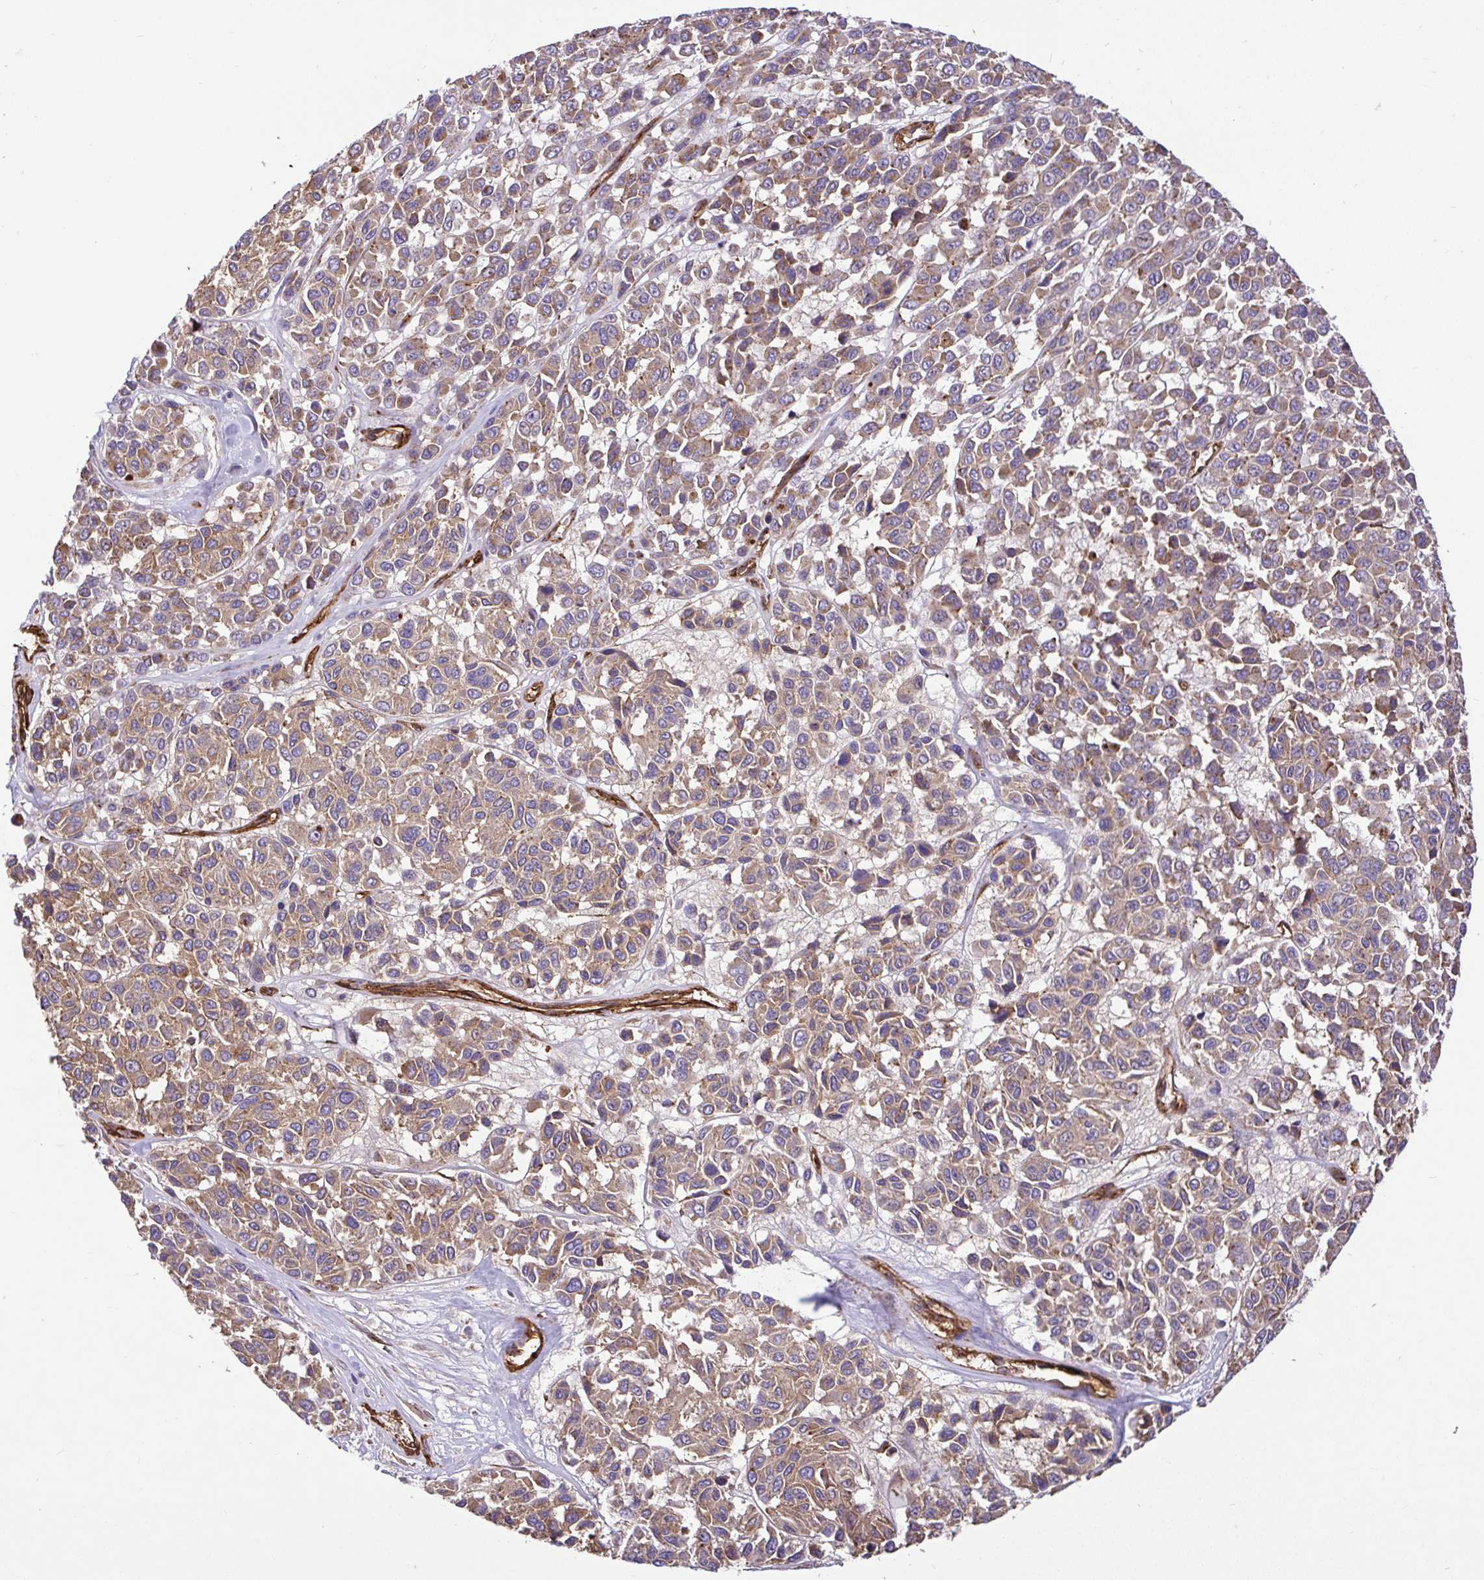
{"staining": {"intensity": "moderate", "quantity": ">75%", "location": "cytoplasmic/membranous"}, "tissue": "melanoma", "cell_type": "Tumor cells", "image_type": "cancer", "snomed": [{"axis": "morphology", "description": "Malignant melanoma, NOS"}, {"axis": "topography", "description": "Skin"}], "caption": "A histopathology image showing moderate cytoplasmic/membranous positivity in about >75% of tumor cells in malignant melanoma, as visualized by brown immunohistochemical staining.", "gene": "PTPRK", "patient": {"sex": "female", "age": 66}}